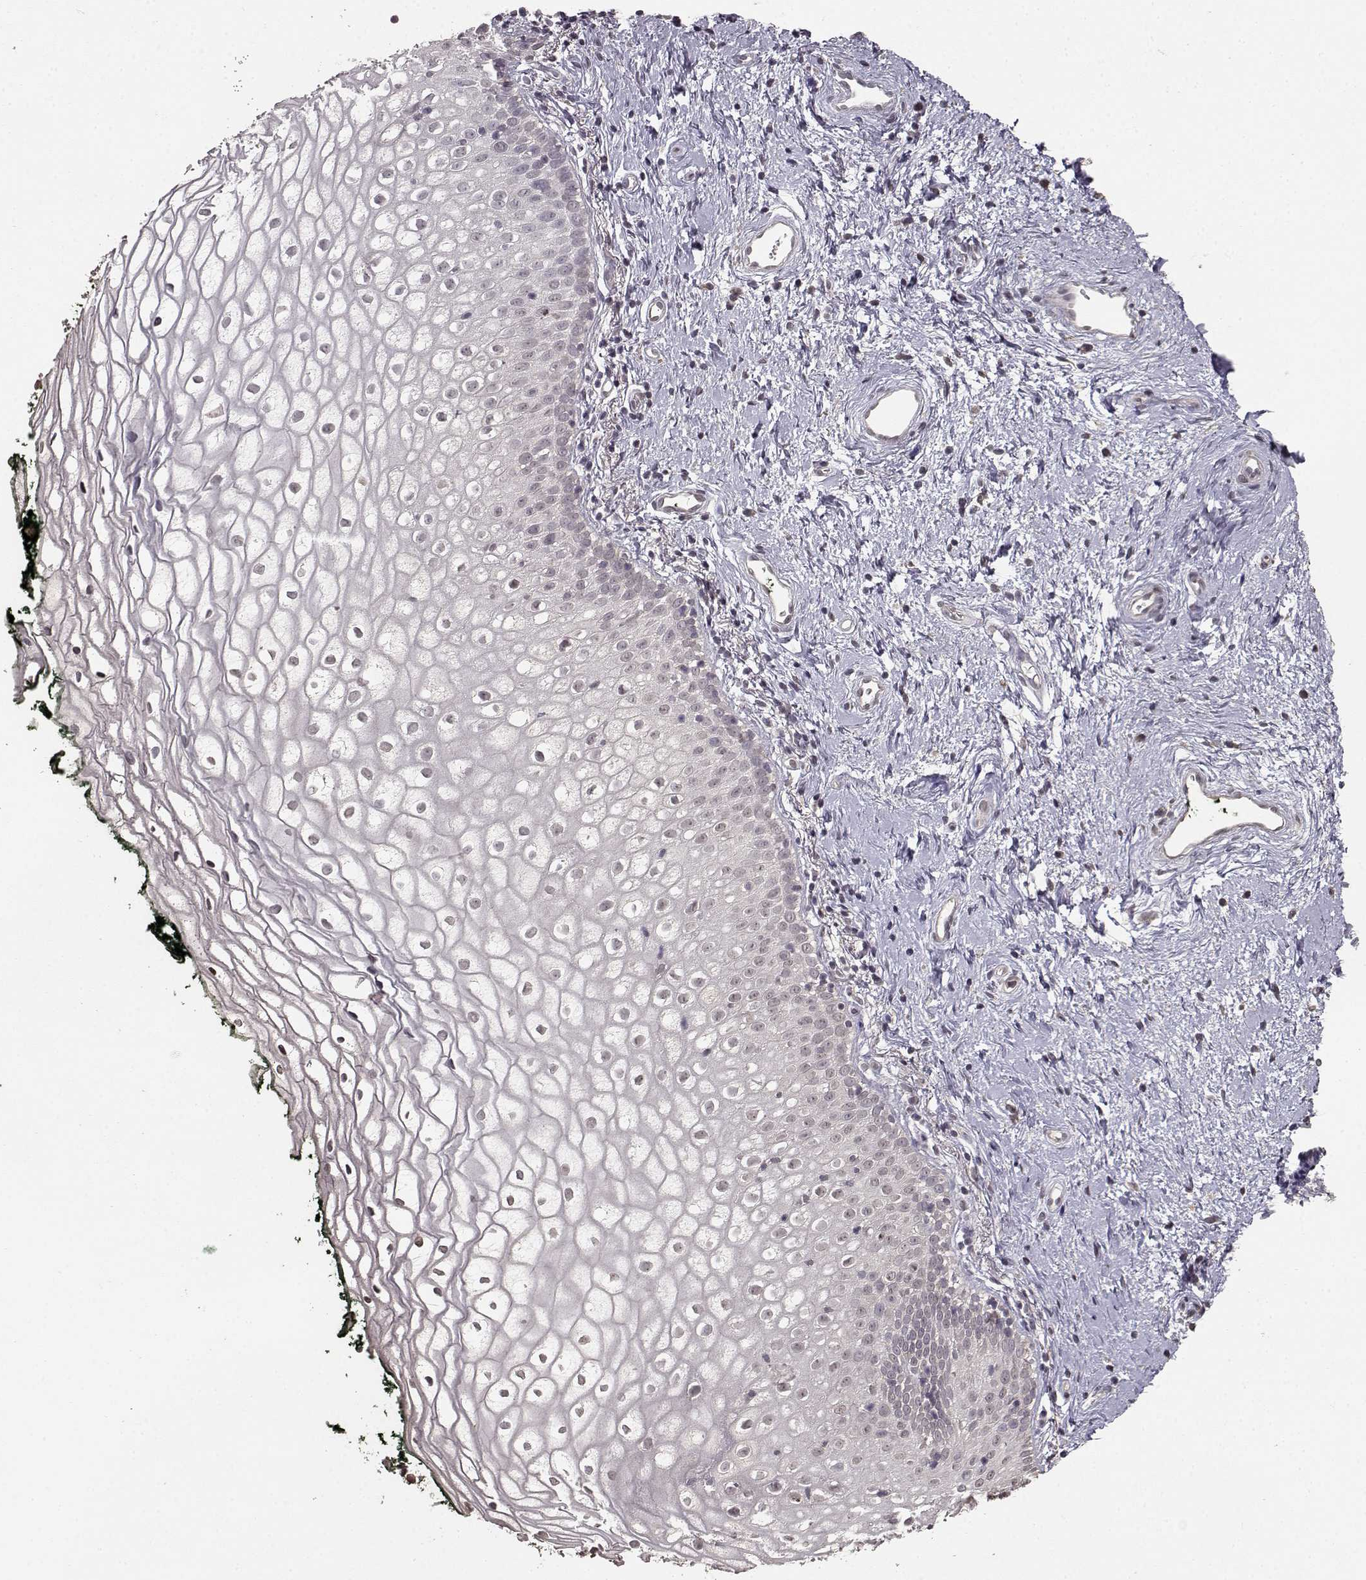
{"staining": {"intensity": "negative", "quantity": "none", "location": "none"}, "tissue": "vagina", "cell_type": "Squamous epithelial cells", "image_type": "normal", "snomed": [{"axis": "morphology", "description": "Normal tissue, NOS"}, {"axis": "topography", "description": "Vagina"}], "caption": "A histopathology image of human vagina is negative for staining in squamous epithelial cells. (Brightfield microscopy of DAB (3,3'-diaminobenzidine) immunohistochemistry (IHC) at high magnification).", "gene": "NTRK2", "patient": {"sex": "female", "age": 47}}